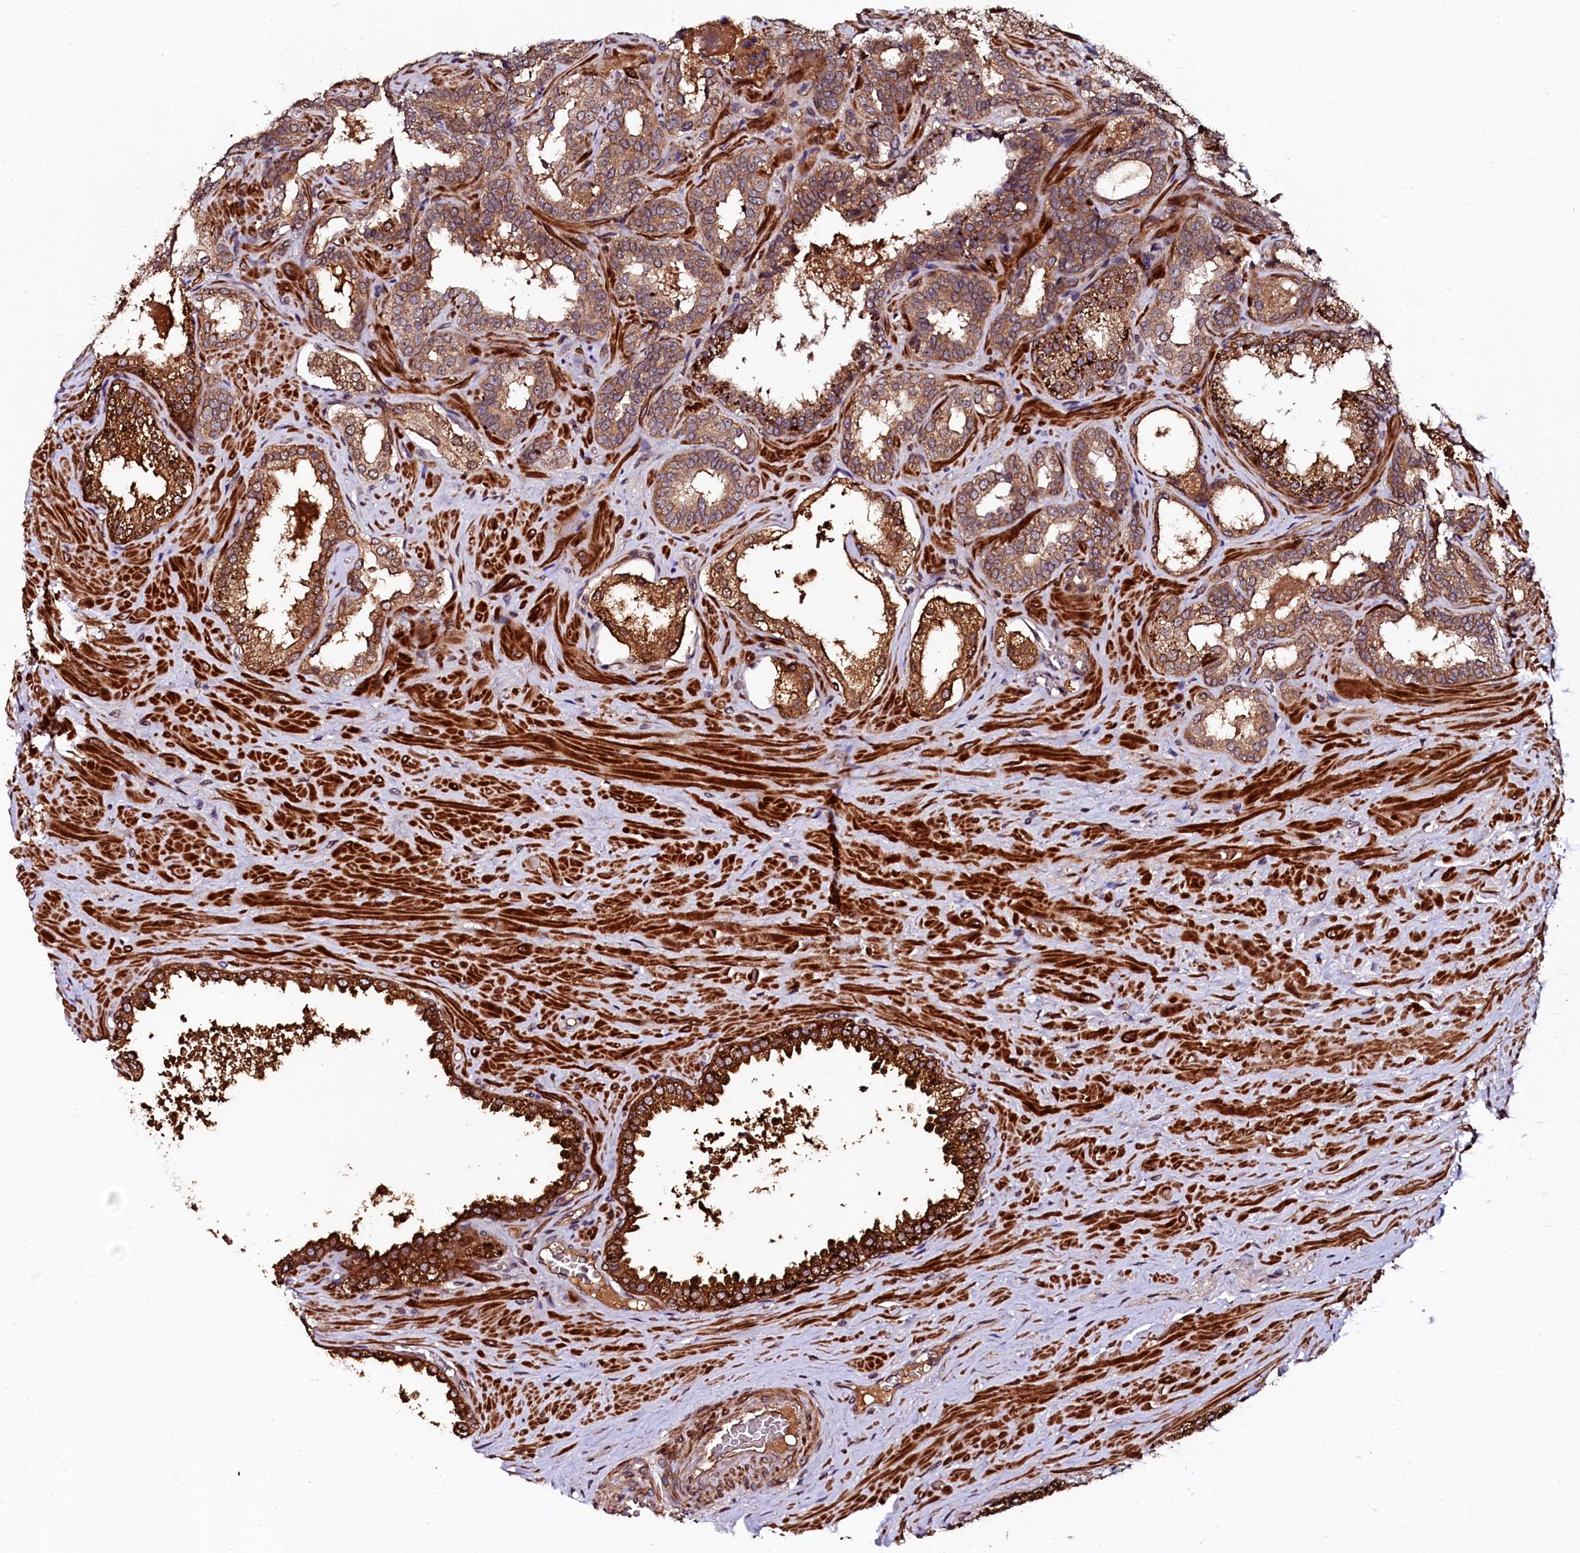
{"staining": {"intensity": "moderate", "quantity": ">75%", "location": "cytoplasmic/membranous"}, "tissue": "prostate cancer", "cell_type": "Tumor cells", "image_type": "cancer", "snomed": [{"axis": "morphology", "description": "Adenocarcinoma, High grade"}, {"axis": "topography", "description": "Prostate"}], "caption": "Protein analysis of prostate cancer (high-grade adenocarcinoma) tissue displays moderate cytoplasmic/membranous expression in approximately >75% of tumor cells.", "gene": "N4BP1", "patient": {"sex": "male", "age": 64}}